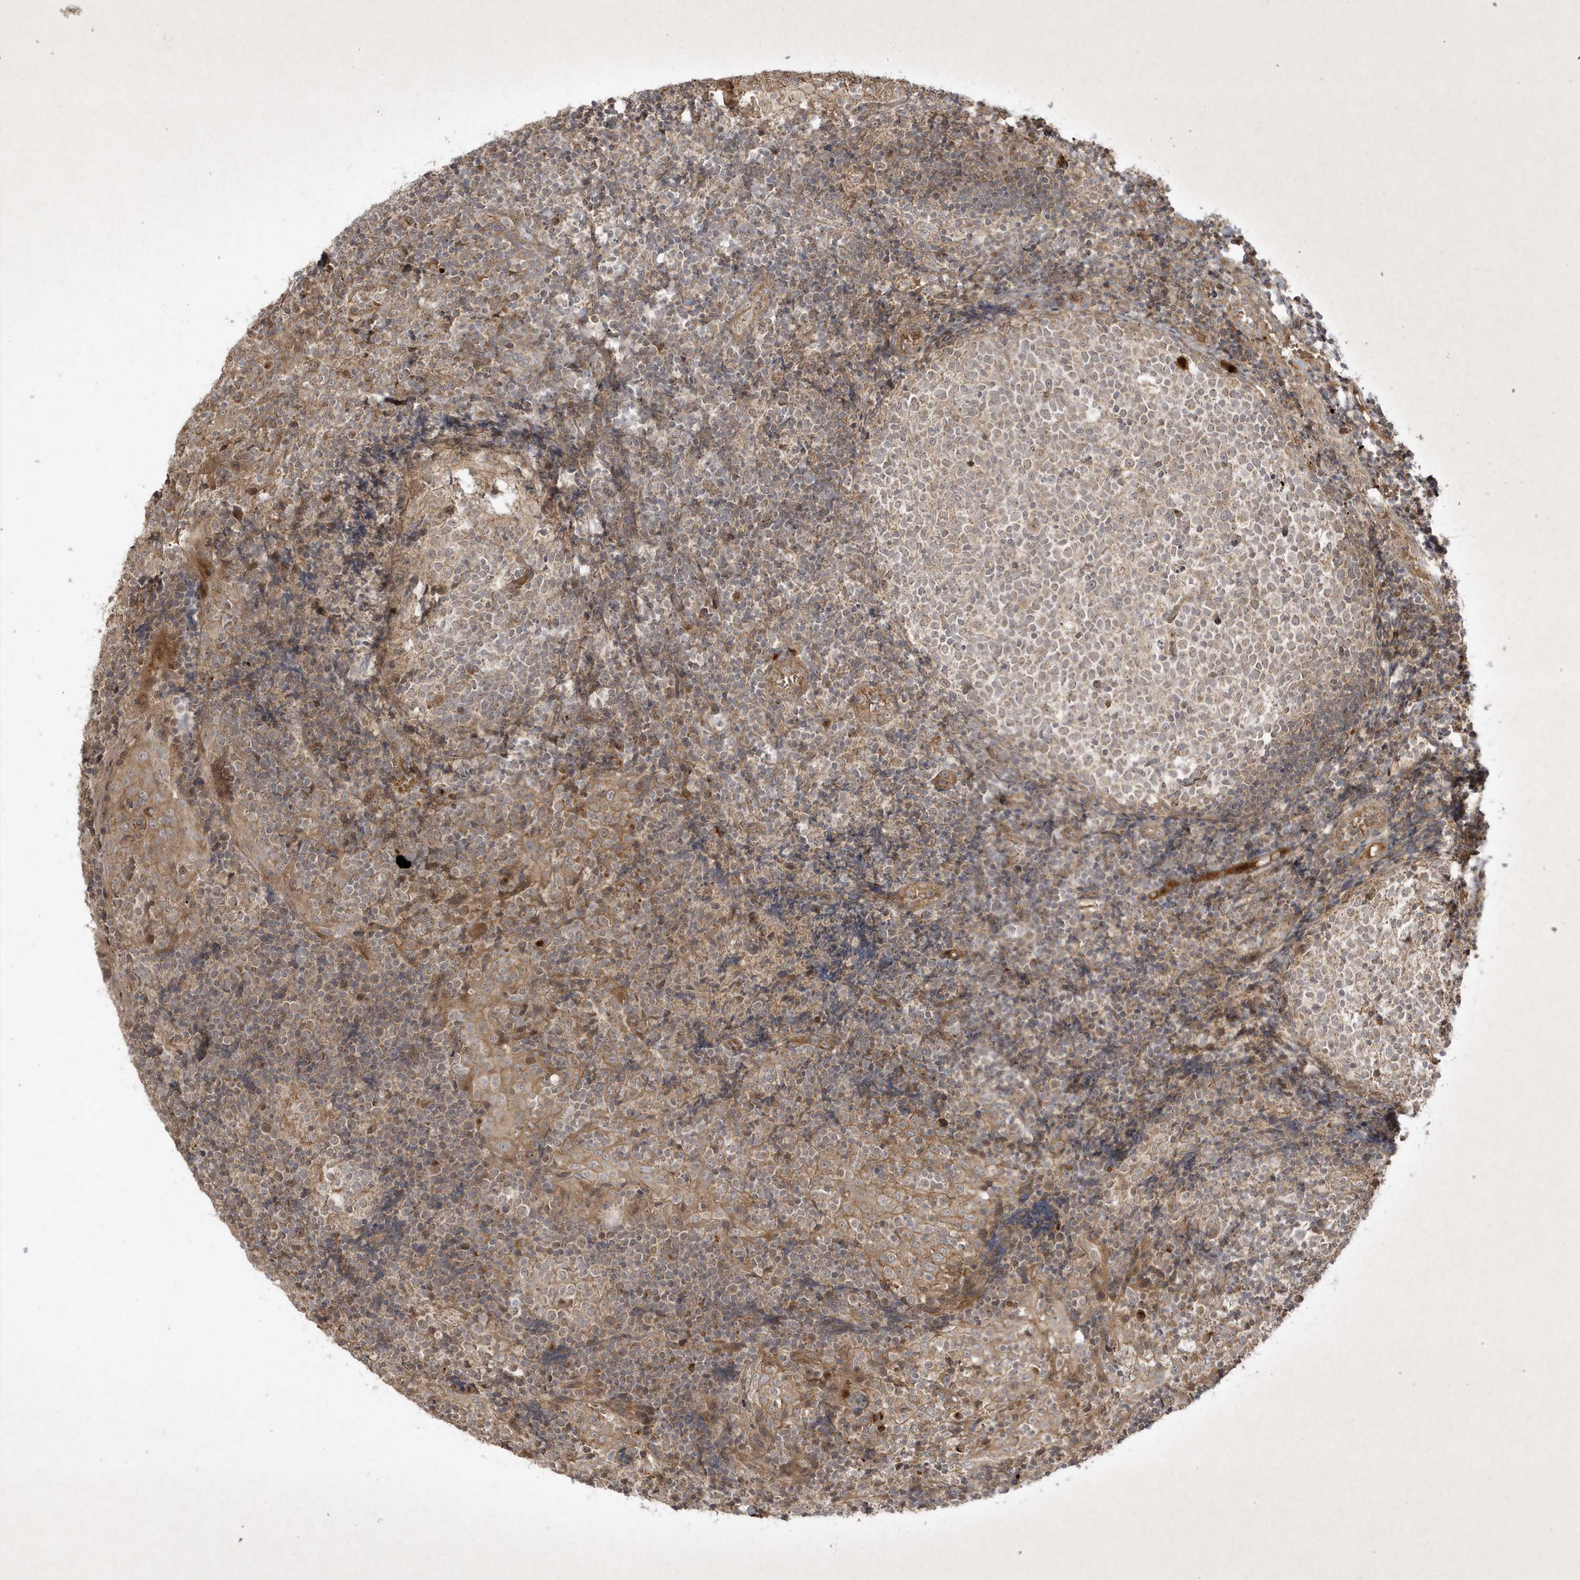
{"staining": {"intensity": "negative", "quantity": "none", "location": "none"}, "tissue": "tonsil", "cell_type": "Germinal center cells", "image_type": "normal", "snomed": [{"axis": "morphology", "description": "Normal tissue, NOS"}, {"axis": "topography", "description": "Tonsil"}], "caption": "A micrograph of tonsil stained for a protein shows no brown staining in germinal center cells.", "gene": "FAM83C", "patient": {"sex": "female", "age": 19}}